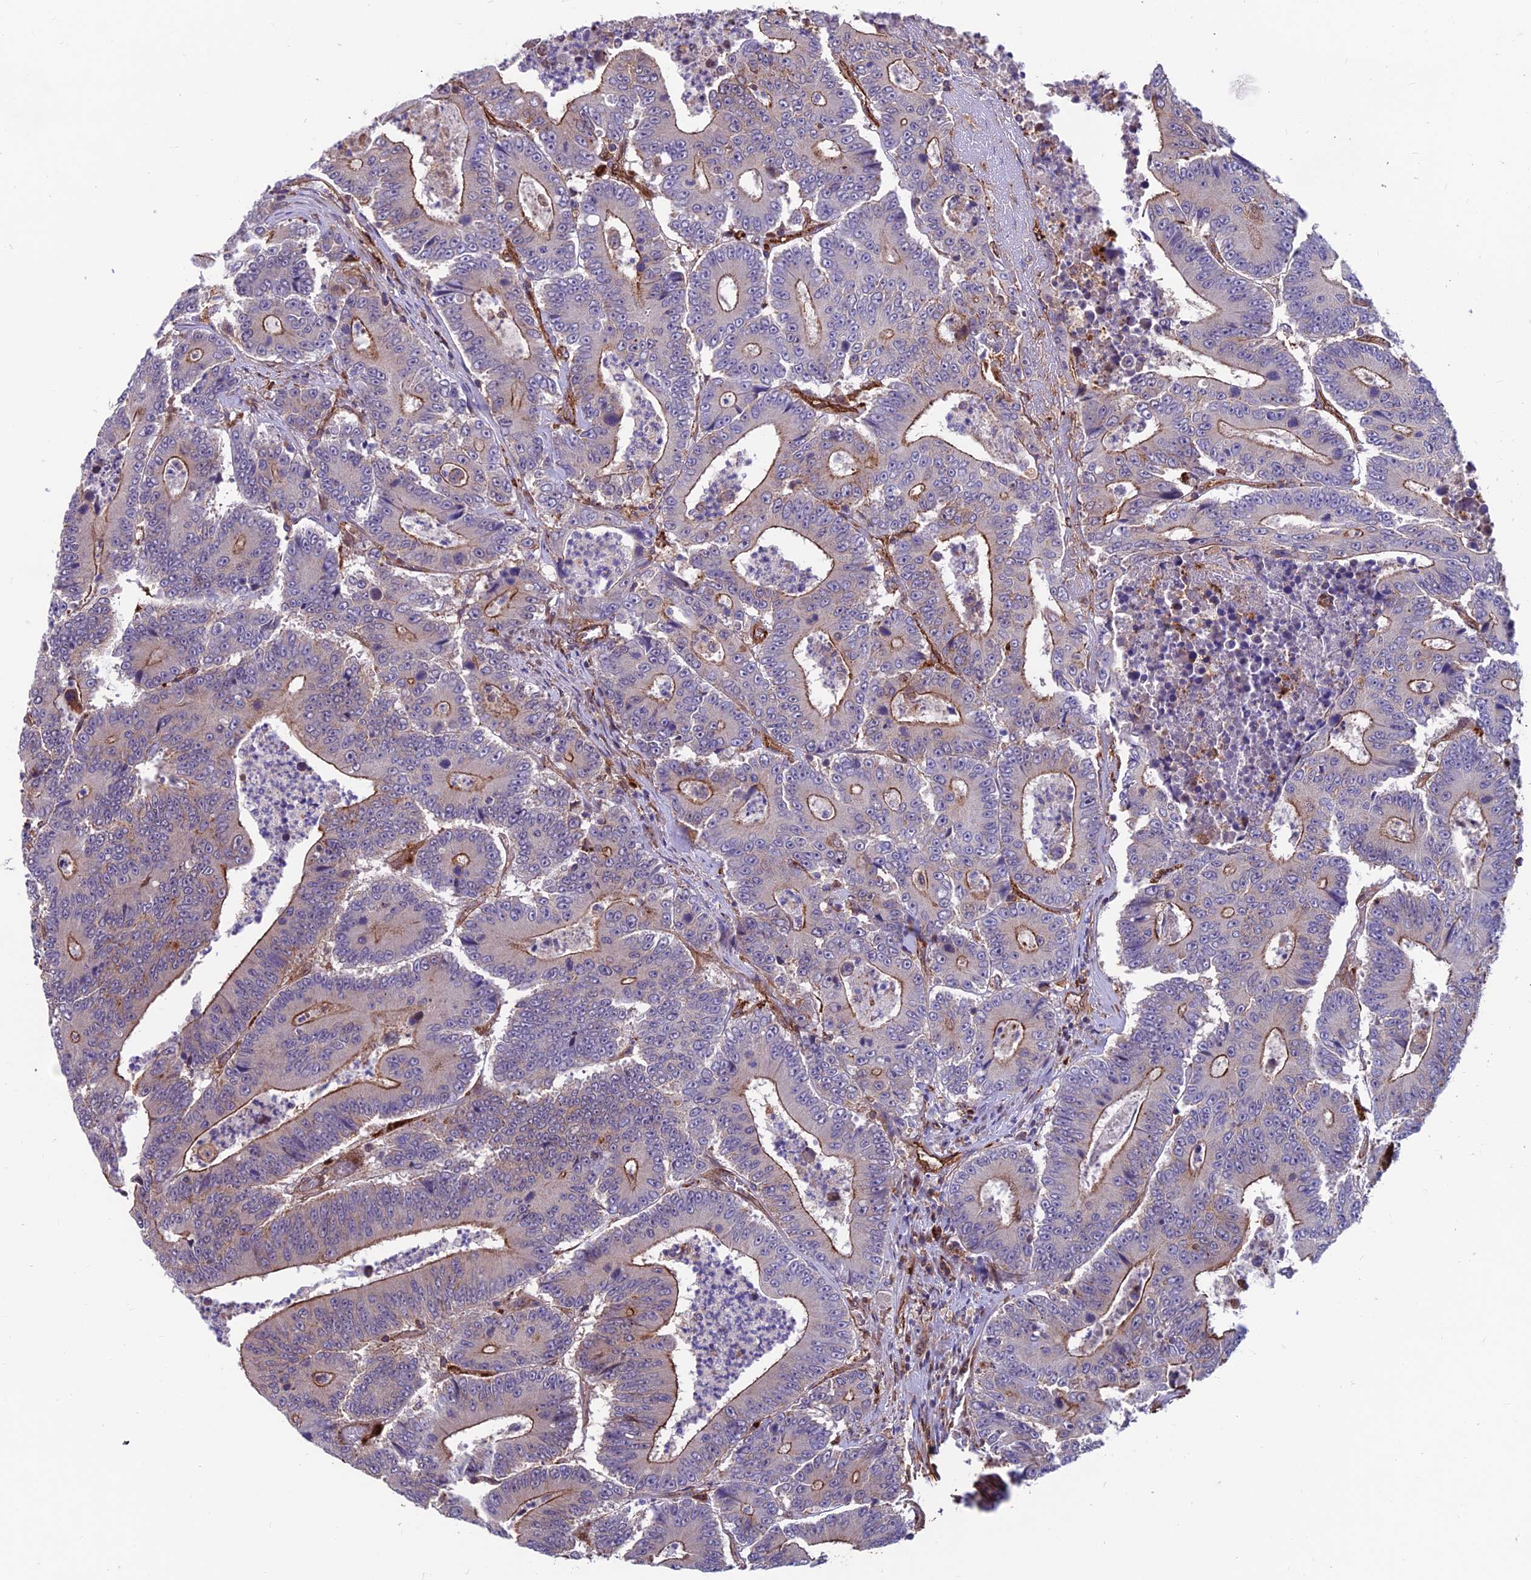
{"staining": {"intensity": "moderate", "quantity": "25%-75%", "location": "cytoplasmic/membranous"}, "tissue": "colorectal cancer", "cell_type": "Tumor cells", "image_type": "cancer", "snomed": [{"axis": "morphology", "description": "Adenocarcinoma, NOS"}, {"axis": "topography", "description": "Colon"}], "caption": "Colorectal cancer was stained to show a protein in brown. There is medium levels of moderate cytoplasmic/membranous positivity in about 25%-75% of tumor cells. (brown staining indicates protein expression, while blue staining denotes nuclei).", "gene": "RTN4RL1", "patient": {"sex": "male", "age": 83}}